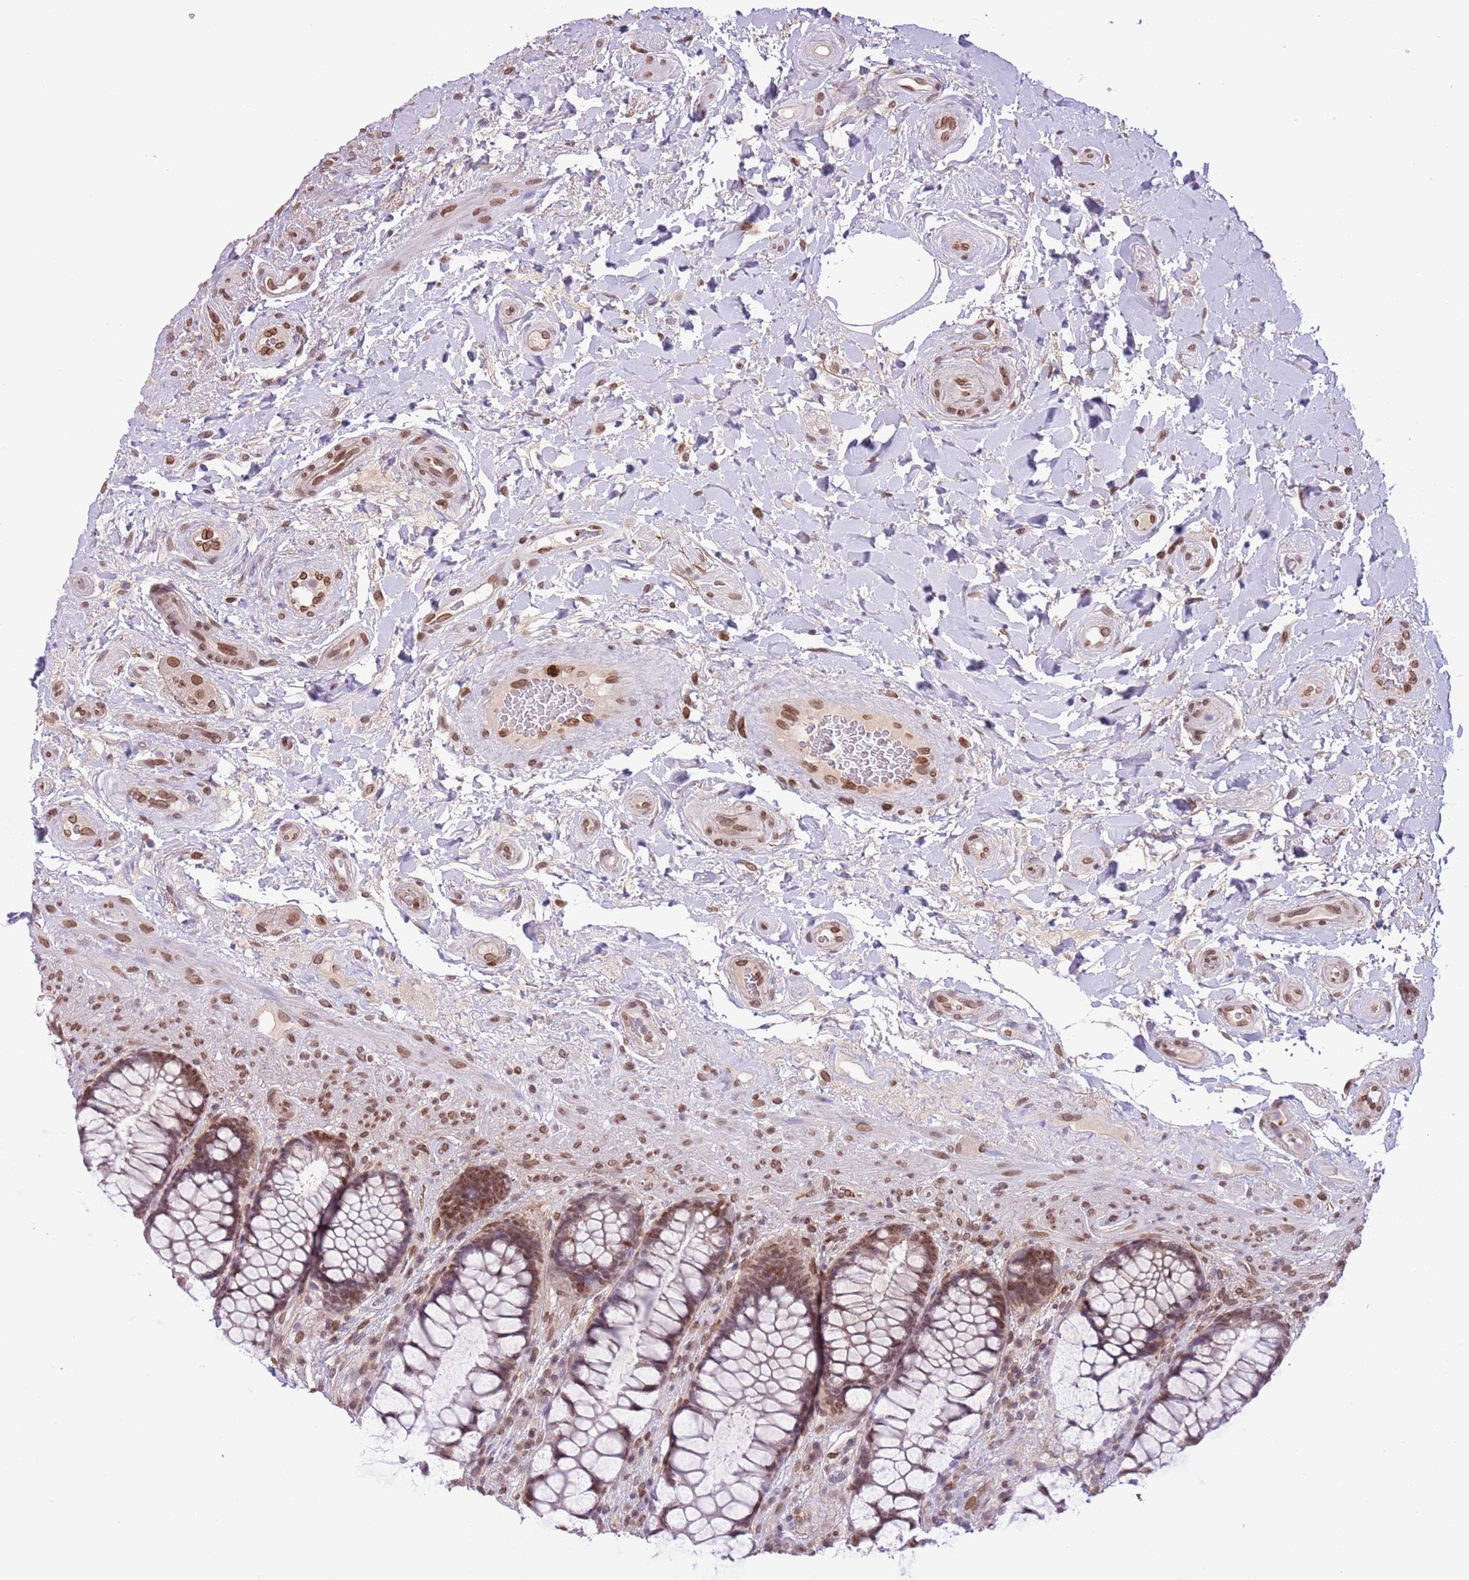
{"staining": {"intensity": "moderate", "quantity": ">75%", "location": "cytoplasmic/membranous,nuclear"}, "tissue": "rectum", "cell_type": "Glandular cells", "image_type": "normal", "snomed": [{"axis": "morphology", "description": "Normal tissue, NOS"}, {"axis": "topography", "description": "Rectum"}], "caption": "A photomicrograph of rectum stained for a protein exhibits moderate cytoplasmic/membranous,nuclear brown staining in glandular cells.", "gene": "ZGLP1", "patient": {"sex": "female", "age": 58}}